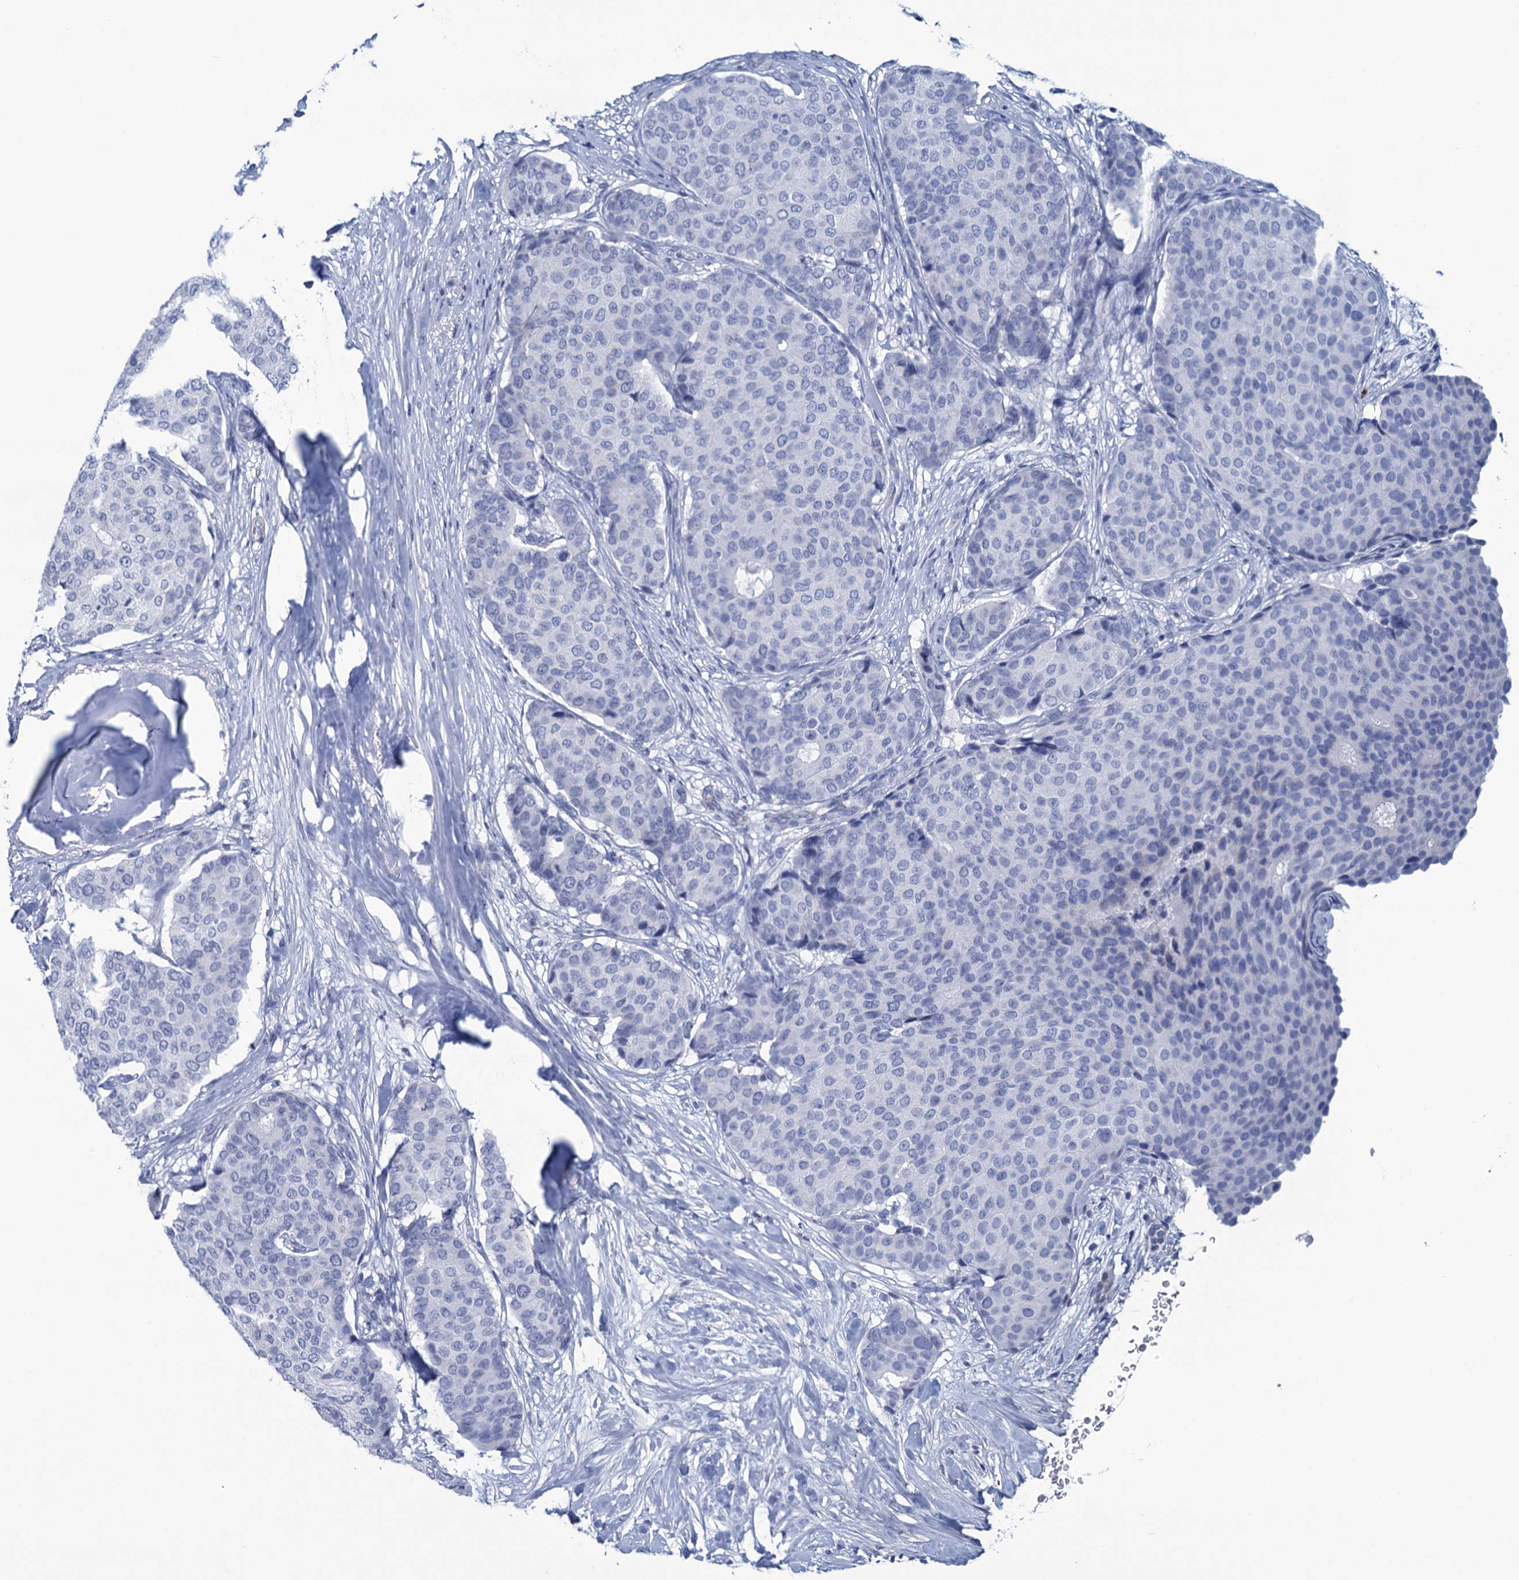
{"staining": {"intensity": "negative", "quantity": "none", "location": "none"}, "tissue": "breast cancer", "cell_type": "Tumor cells", "image_type": "cancer", "snomed": [{"axis": "morphology", "description": "Duct carcinoma"}, {"axis": "topography", "description": "Breast"}], "caption": "This is a micrograph of immunohistochemistry (IHC) staining of breast infiltrating ductal carcinoma, which shows no positivity in tumor cells.", "gene": "RHCG", "patient": {"sex": "female", "age": 75}}